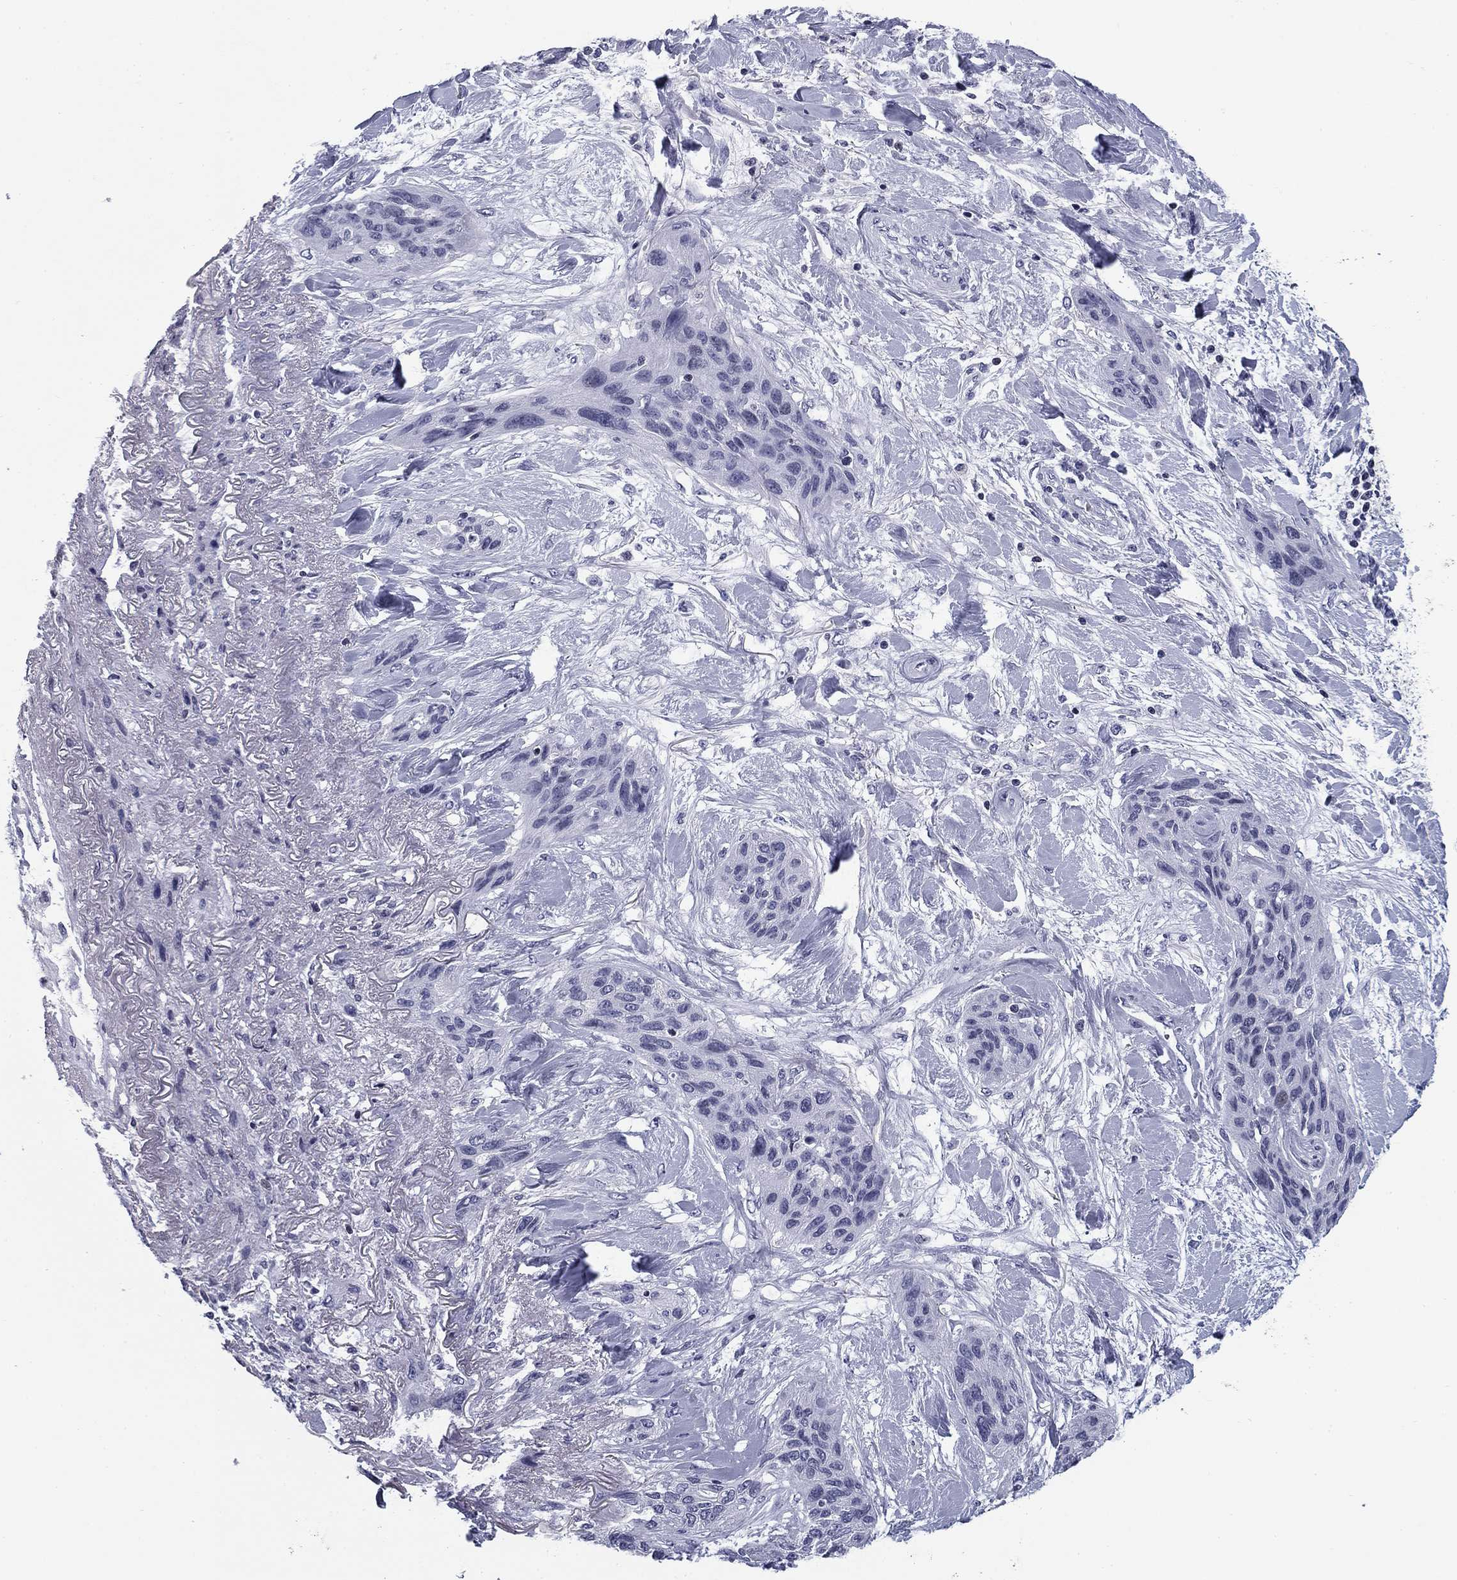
{"staining": {"intensity": "negative", "quantity": "none", "location": "none"}, "tissue": "lung cancer", "cell_type": "Tumor cells", "image_type": "cancer", "snomed": [{"axis": "morphology", "description": "Squamous cell carcinoma, NOS"}, {"axis": "topography", "description": "Lung"}], "caption": "Tumor cells show no significant positivity in lung cancer.", "gene": "CCDC144A", "patient": {"sex": "female", "age": 70}}